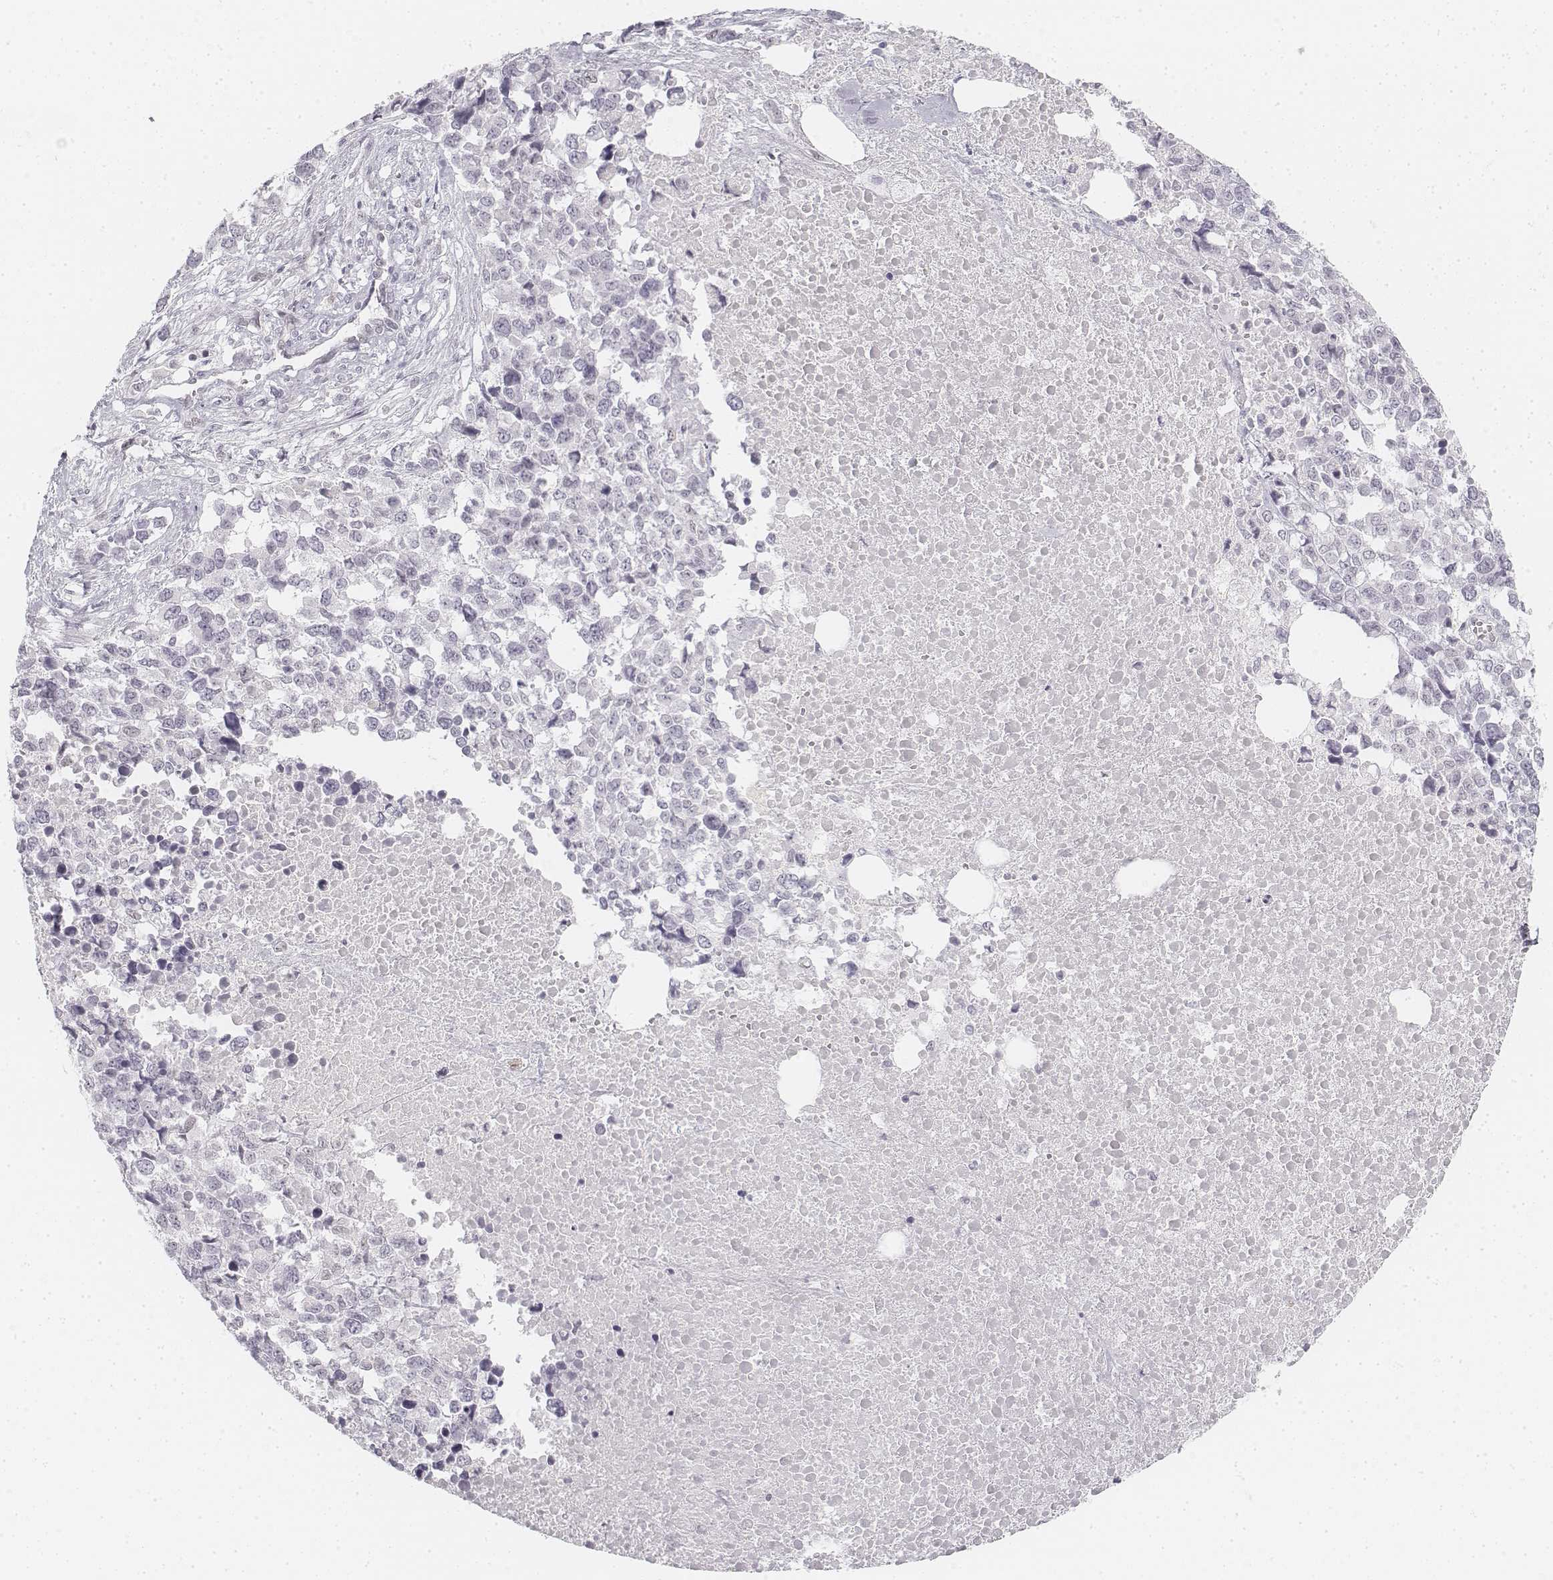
{"staining": {"intensity": "negative", "quantity": "none", "location": "none"}, "tissue": "melanoma", "cell_type": "Tumor cells", "image_type": "cancer", "snomed": [{"axis": "morphology", "description": "Malignant melanoma, Metastatic site"}, {"axis": "topography", "description": "Skin"}], "caption": "Immunohistochemical staining of human melanoma demonstrates no significant expression in tumor cells.", "gene": "KRTAP2-1", "patient": {"sex": "male", "age": 84}}